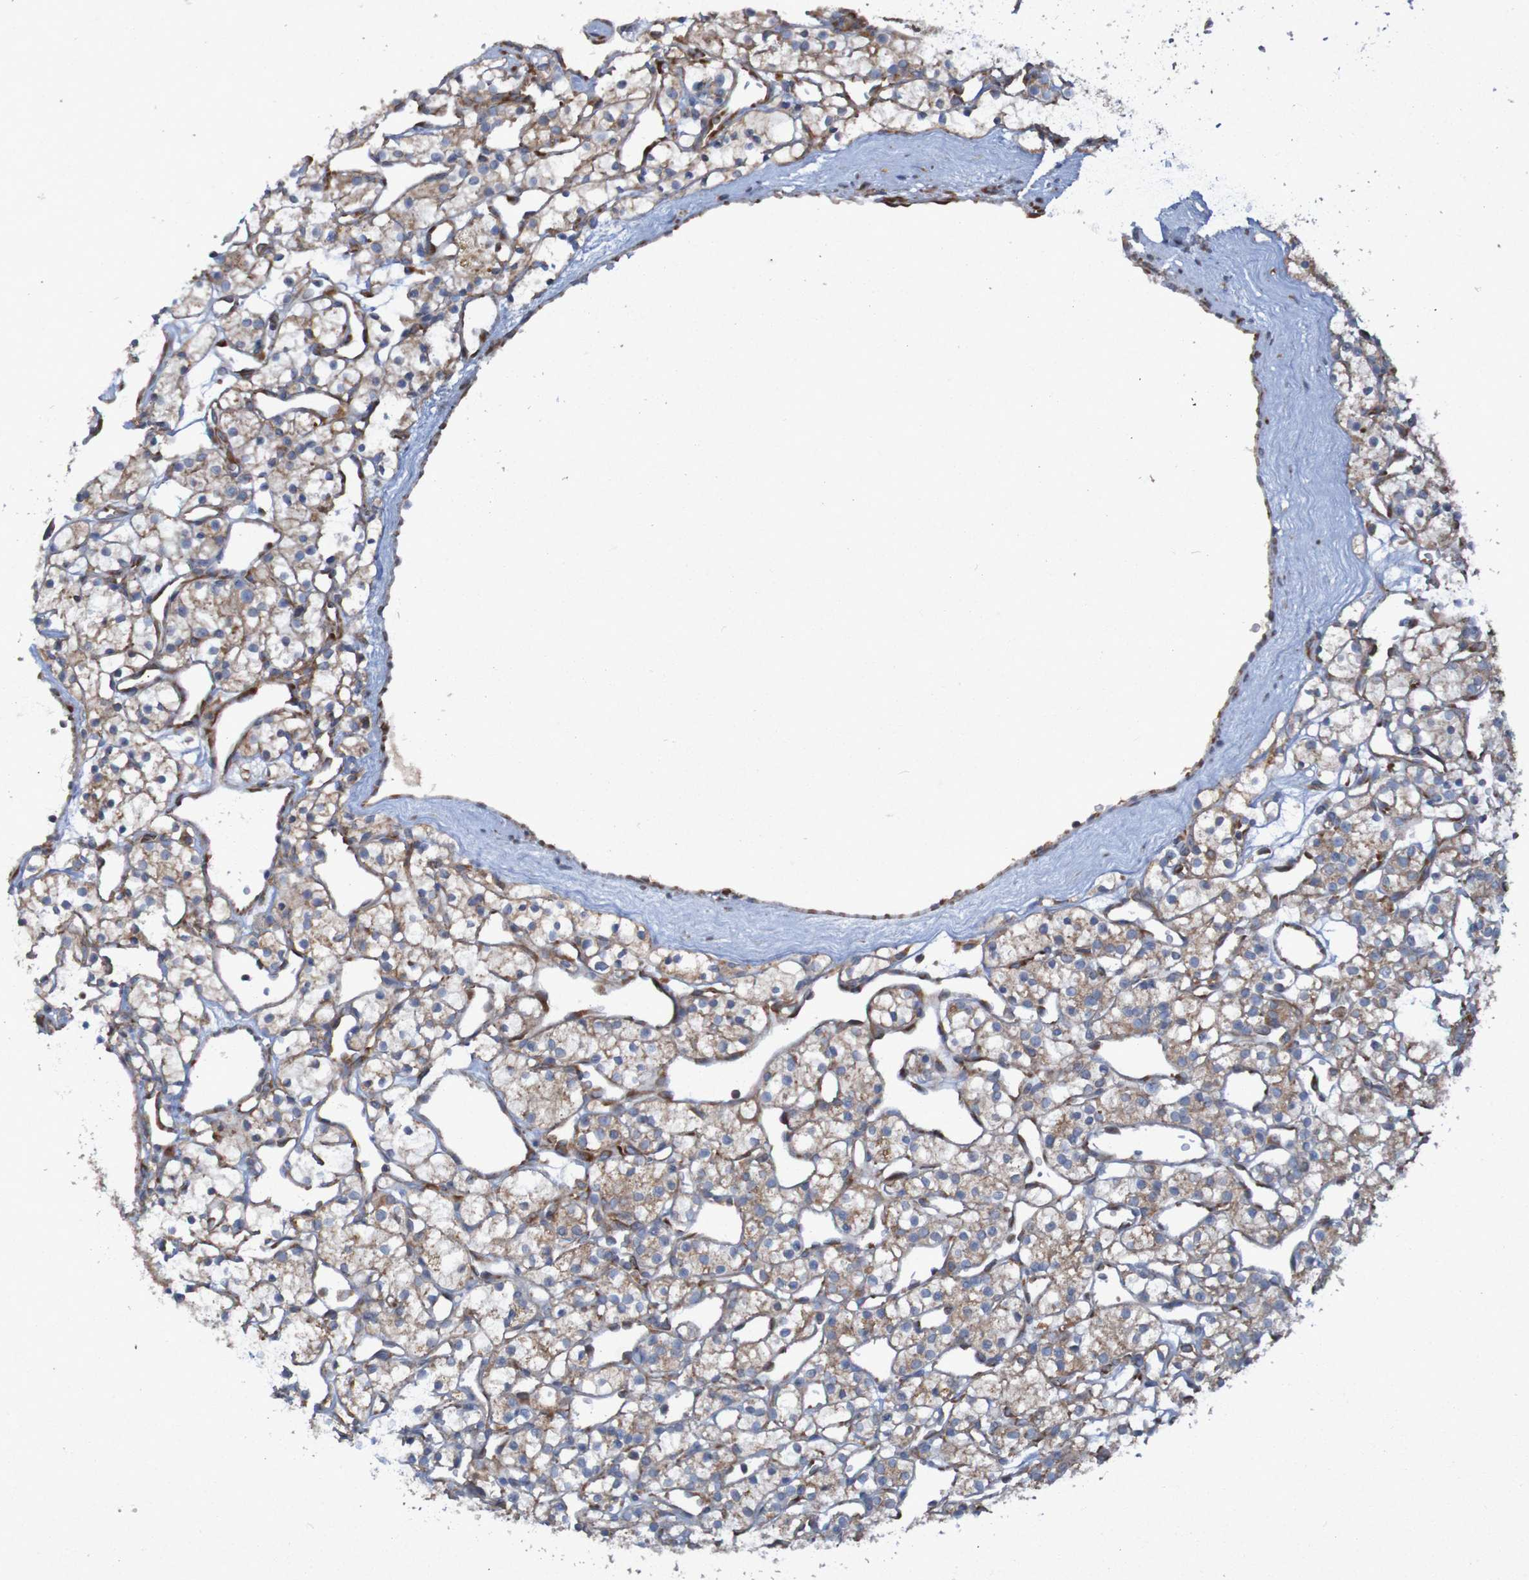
{"staining": {"intensity": "weak", "quantity": ">75%", "location": "cytoplasmic/membranous"}, "tissue": "renal cancer", "cell_type": "Tumor cells", "image_type": "cancer", "snomed": [{"axis": "morphology", "description": "Adenocarcinoma, NOS"}, {"axis": "topography", "description": "Kidney"}], "caption": "This is a histology image of immunohistochemistry (IHC) staining of renal cancer (adenocarcinoma), which shows weak staining in the cytoplasmic/membranous of tumor cells.", "gene": "RPL10", "patient": {"sex": "female", "age": 60}}